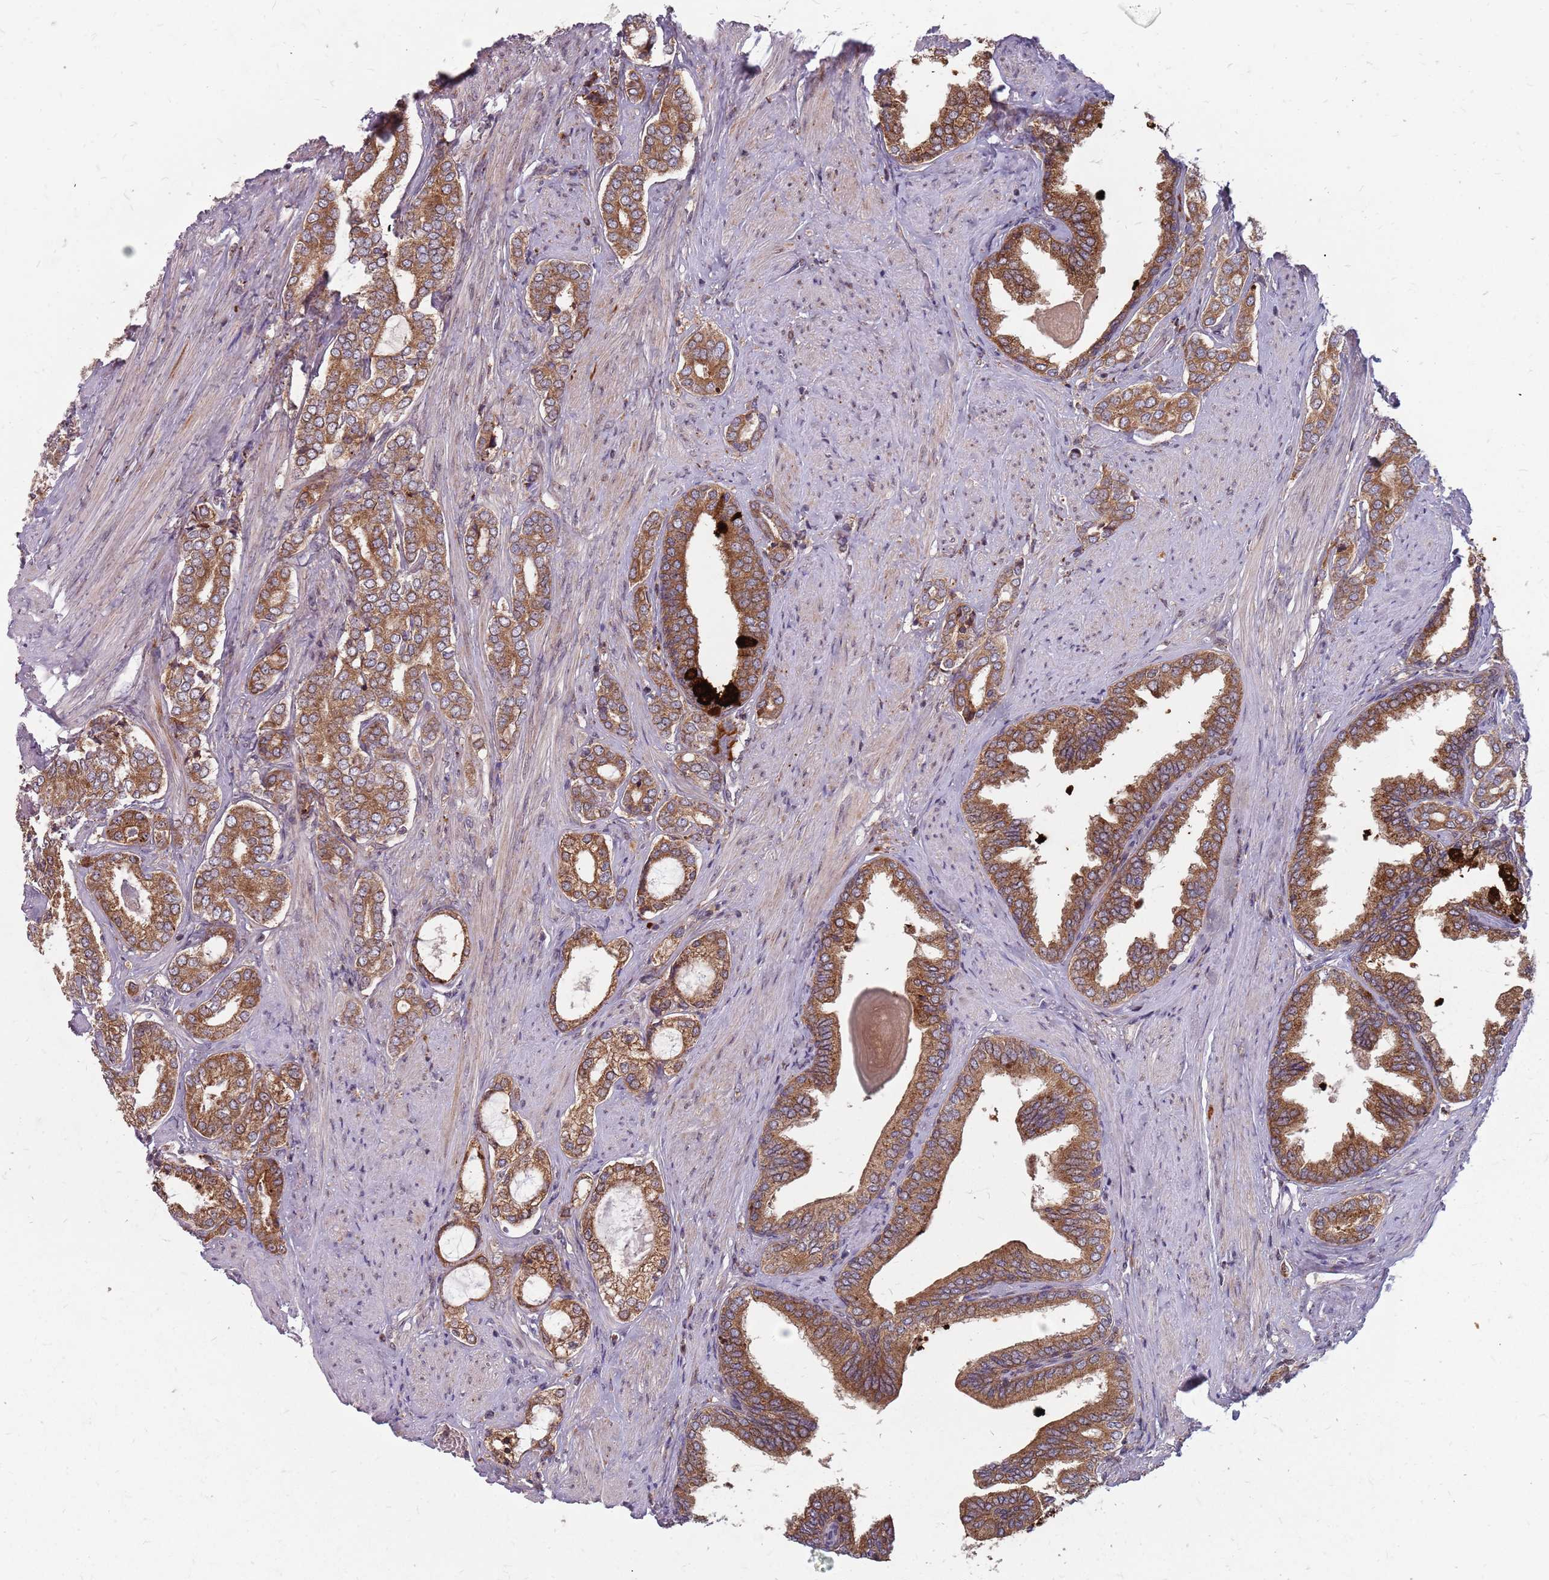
{"staining": {"intensity": "moderate", "quantity": ">75%", "location": "cytoplasmic/membranous"}, "tissue": "prostate cancer", "cell_type": "Tumor cells", "image_type": "cancer", "snomed": [{"axis": "morphology", "description": "Adenocarcinoma, High grade"}, {"axis": "topography", "description": "Prostate"}], "caption": "This is an image of immunohistochemistry (IHC) staining of prostate cancer, which shows moderate staining in the cytoplasmic/membranous of tumor cells.", "gene": "NME4", "patient": {"sex": "male", "age": 71}}